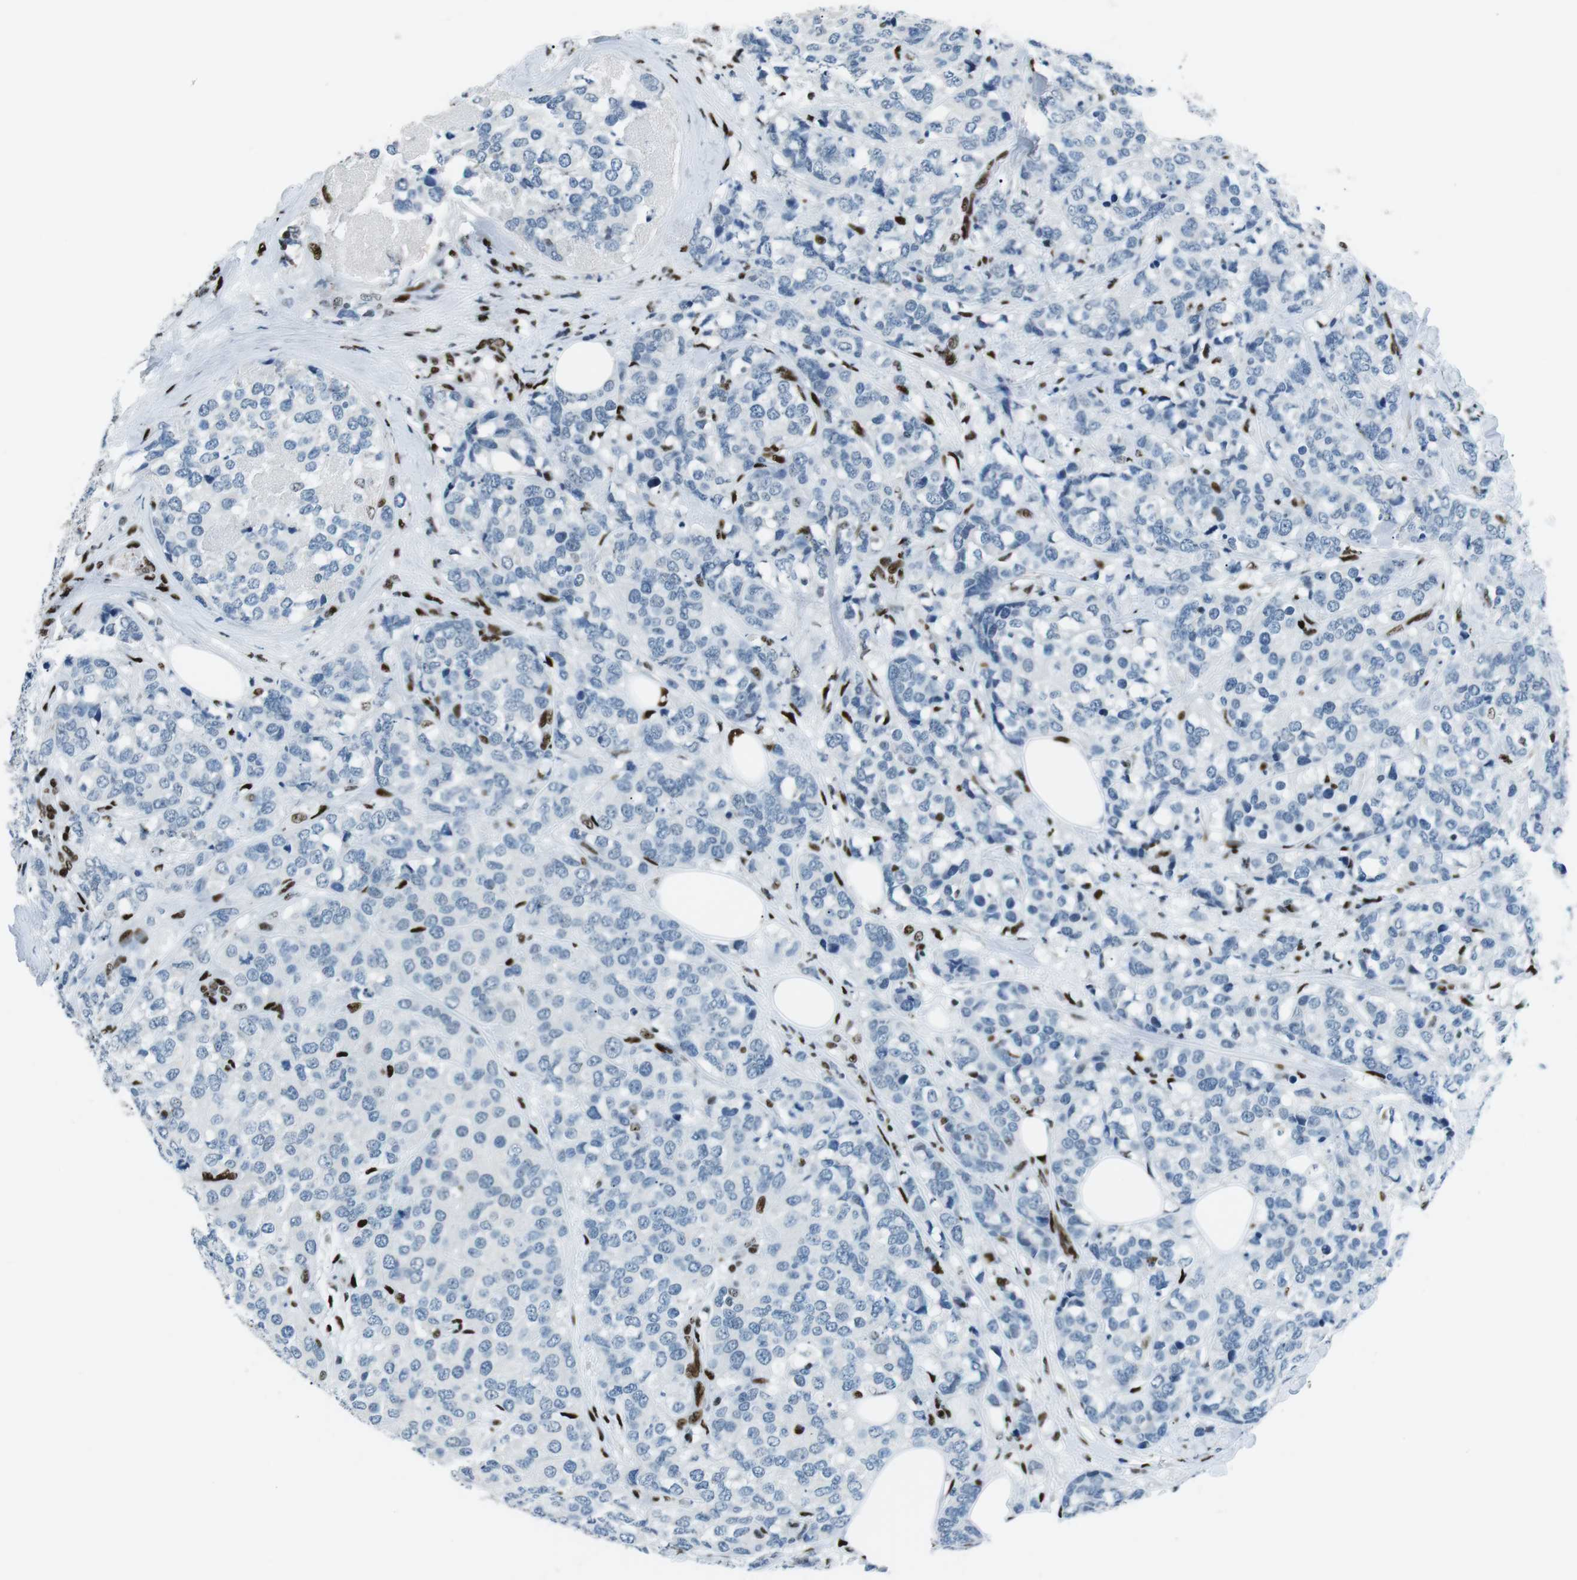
{"staining": {"intensity": "negative", "quantity": "none", "location": "none"}, "tissue": "breast cancer", "cell_type": "Tumor cells", "image_type": "cancer", "snomed": [{"axis": "morphology", "description": "Lobular carcinoma"}, {"axis": "topography", "description": "Breast"}], "caption": "Protein analysis of breast cancer (lobular carcinoma) demonstrates no significant positivity in tumor cells.", "gene": "PML", "patient": {"sex": "female", "age": 59}}